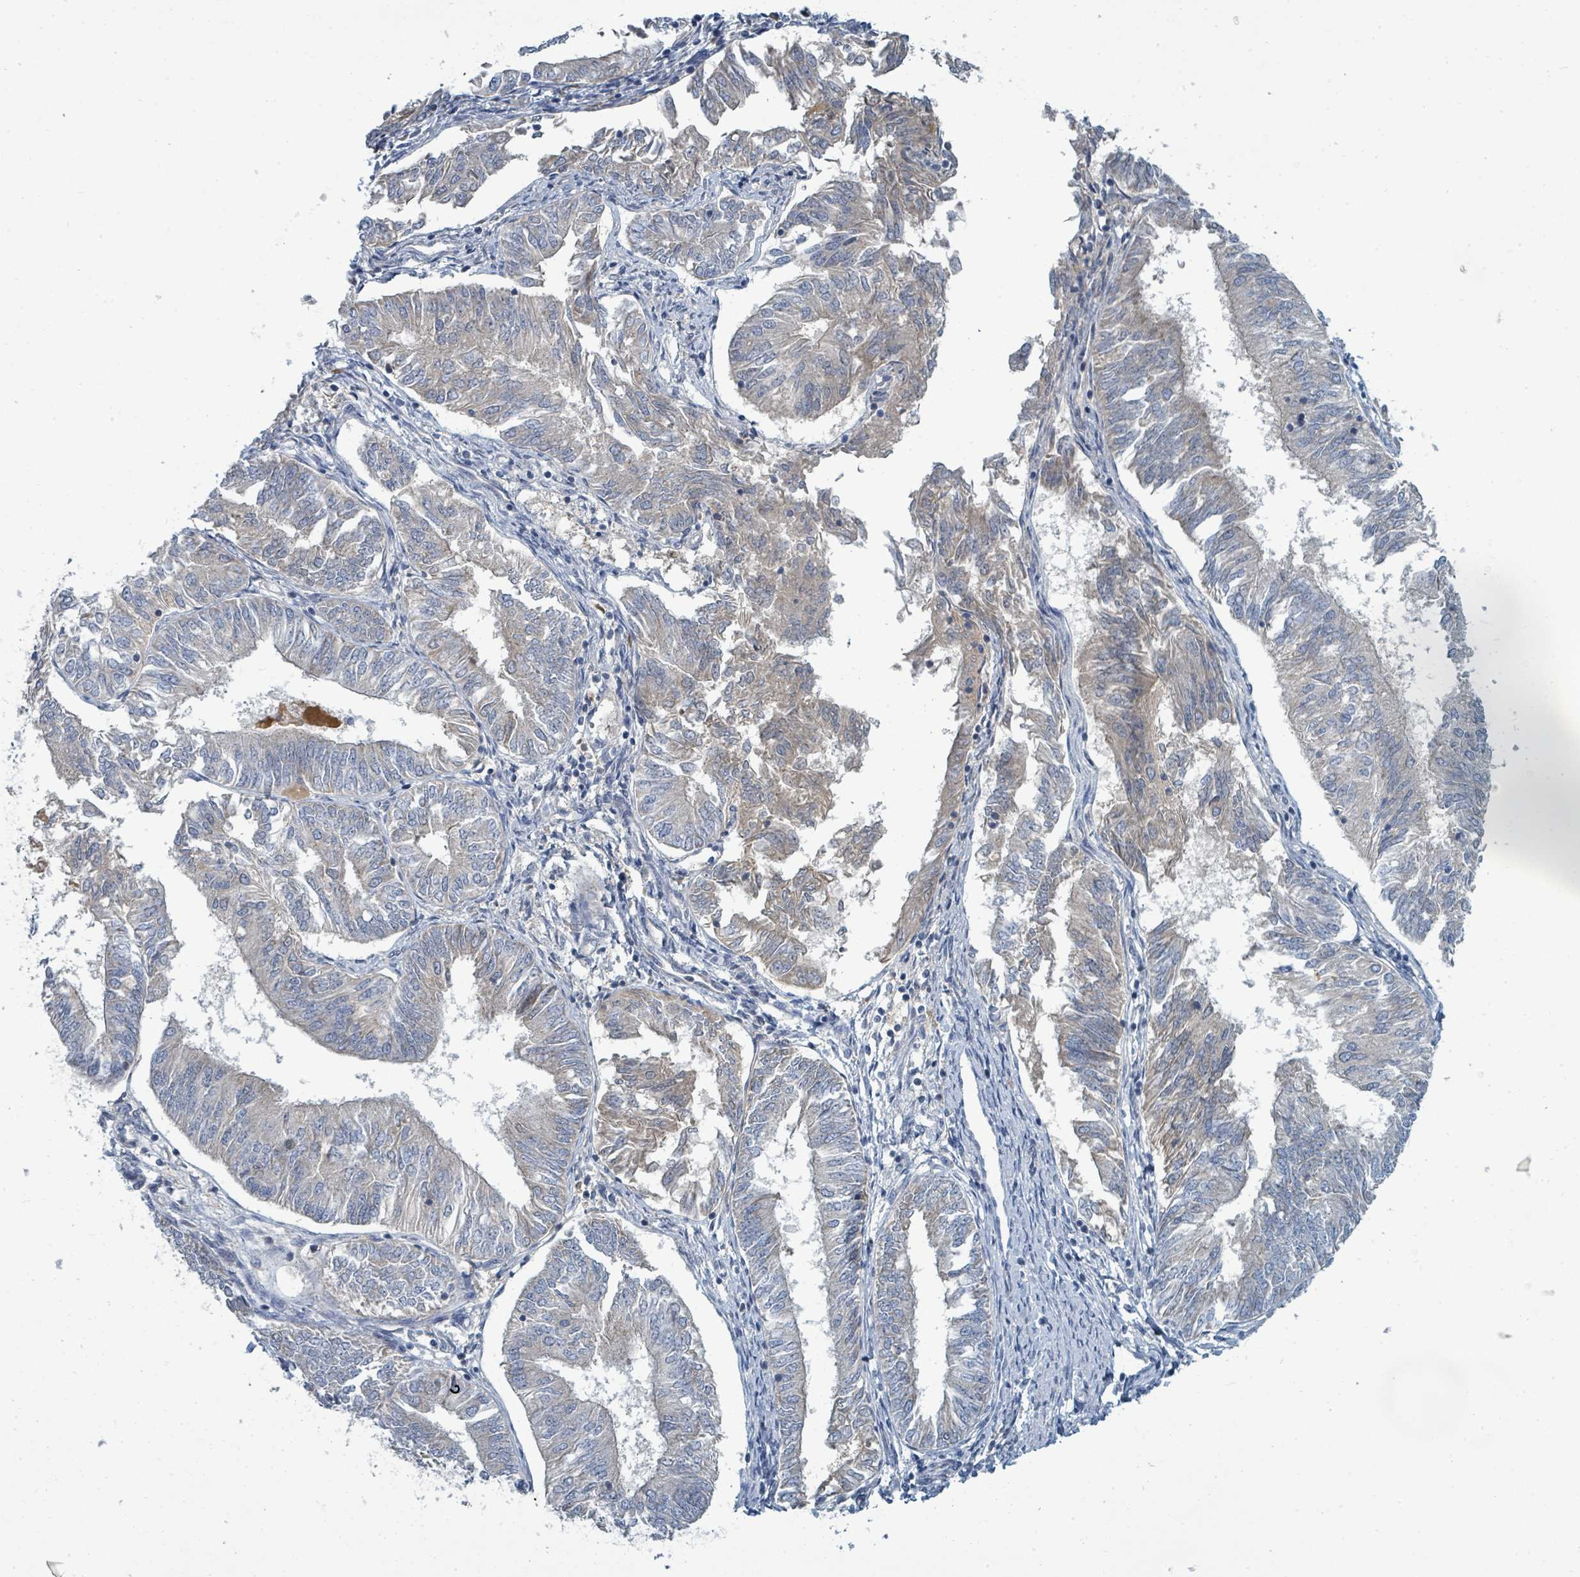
{"staining": {"intensity": "negative", "quantity": "none", "location": "none"}, "tissue": "endometrial cancer", "cell_type": "Tumor cells", "image_type": "cancer", "snomed": [{"axis": "morphology", "description": "Adenocarcinoma, NOS"}, {"axis": "topography", "description": "Endometrium"}], "caption": "Adenocarcinoma (endometrial) was stained to show a protein in brown. There is no significant staining in tumor cells.", "gene": "SLC25A23", "patient": {"sex": "female", "age": 58}}